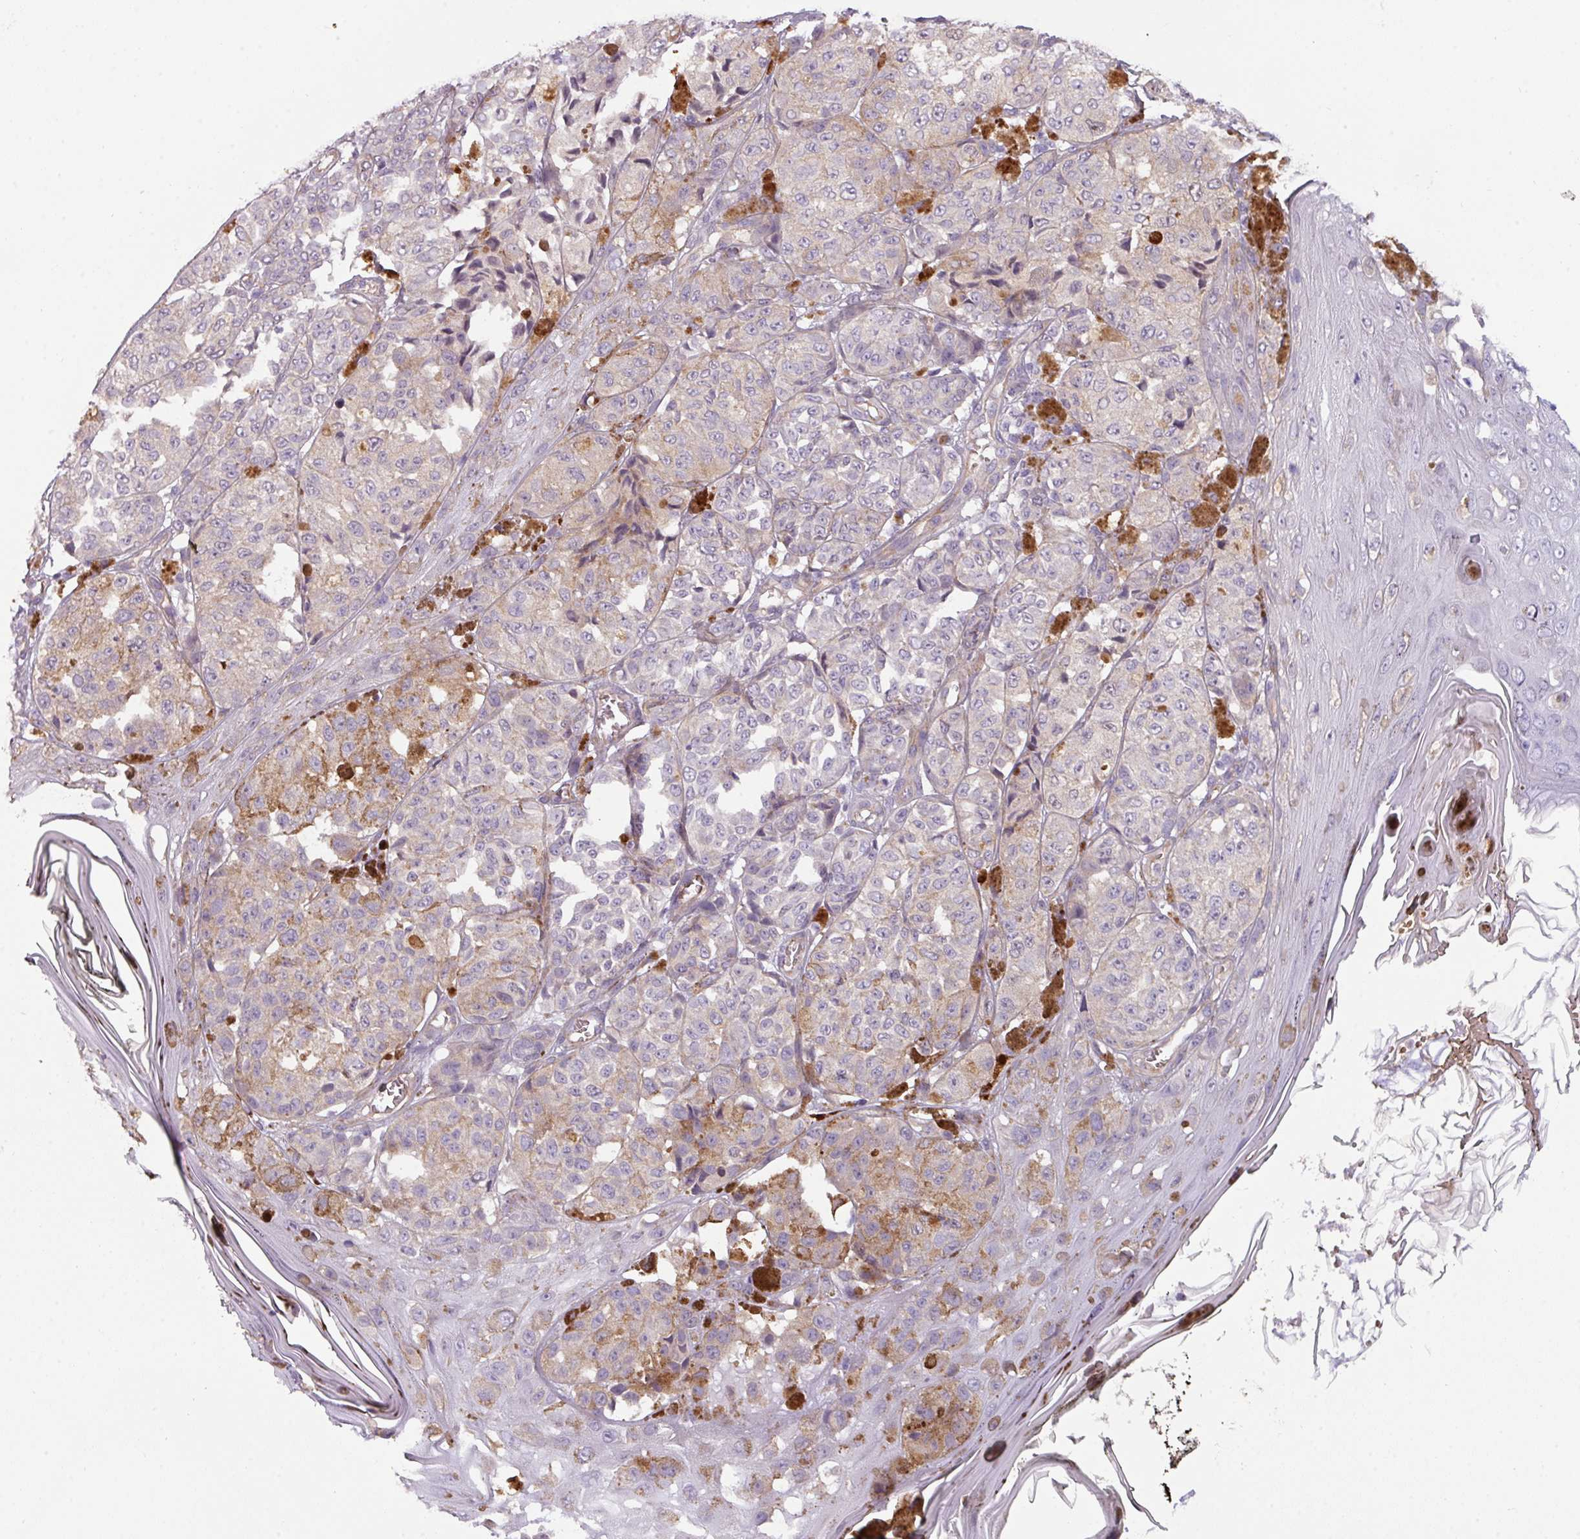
{"staining": {"intensity": "negative", "quantity": "none", "location": "none"}, "tissue": "melanoma", "cell_type": "Tumor cells", "image_type": "cancer", "snomed": [{"axis": "morphology", "description": "Malignant melanoma, NOS"}, {"axis": "topography", "description": "Skin"}], "caption": "The micrograph displays no significant expression in tumor cells of malignant melanoma.", "gene": "BUD23", "patient": {"sex": "male", "age": 42}}